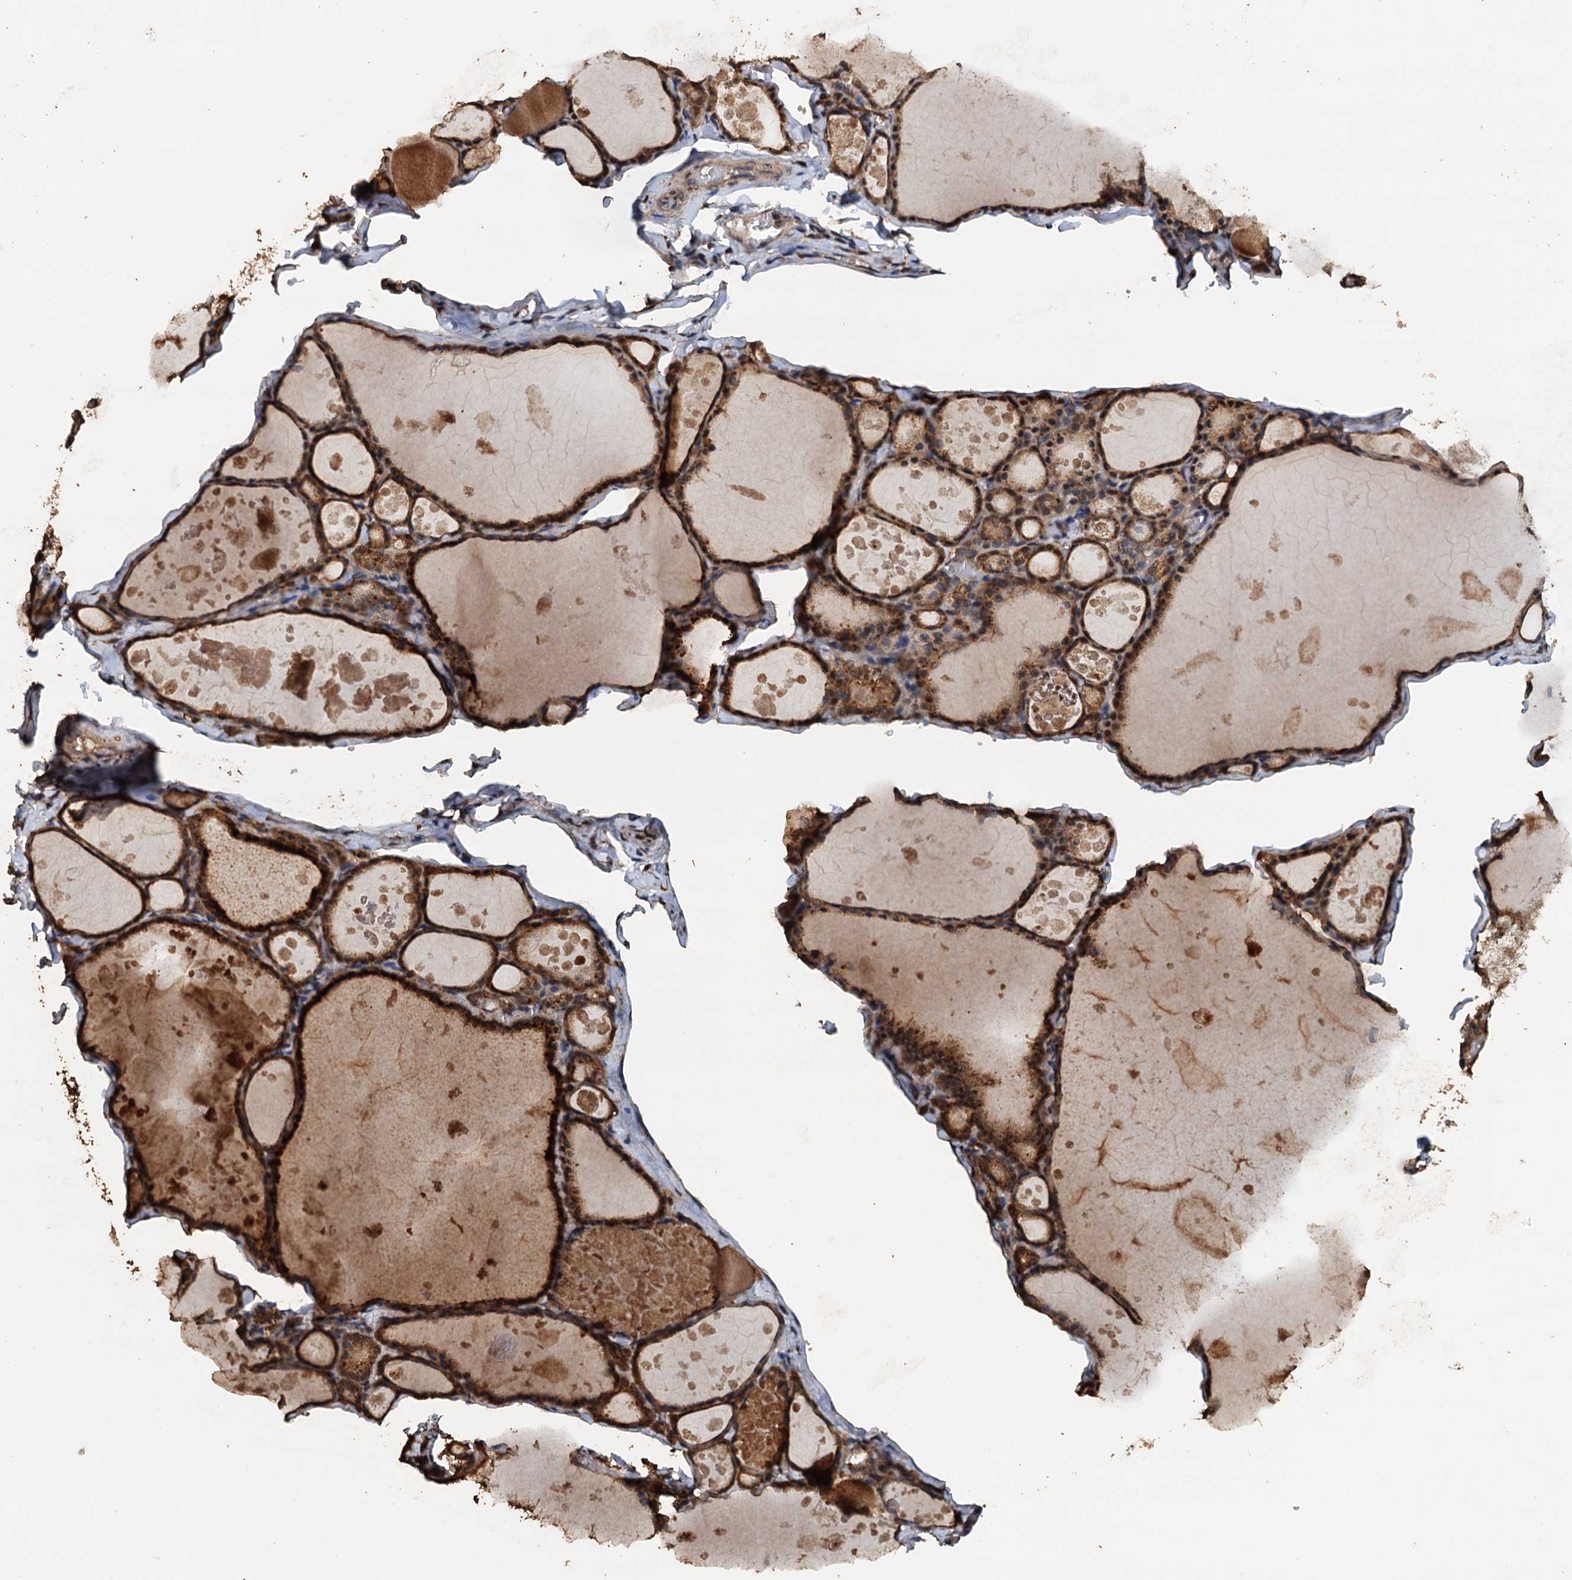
{"staining": {"intensity": "strong", "quantity": ">75%", "location": "cytoplasmic/membranous"}, "tissue": "thyroid gland", "cell_type": "Glandular cells", "image_type": "normal", "snomed": [{"axis": "morphology", "description": "Normal tissue, NOS"}, {"axis": "topography", "description": "Thyroid gland"}], "caption": "Approximately >75% of glandular cells in benign thyroid gland exhibit strong cytoplasmic/membranous protein positivity as visualized by brown immunohistochemical staining.", "gene": "PSMD9", "patient": {"sex": "male", "age": 56}}